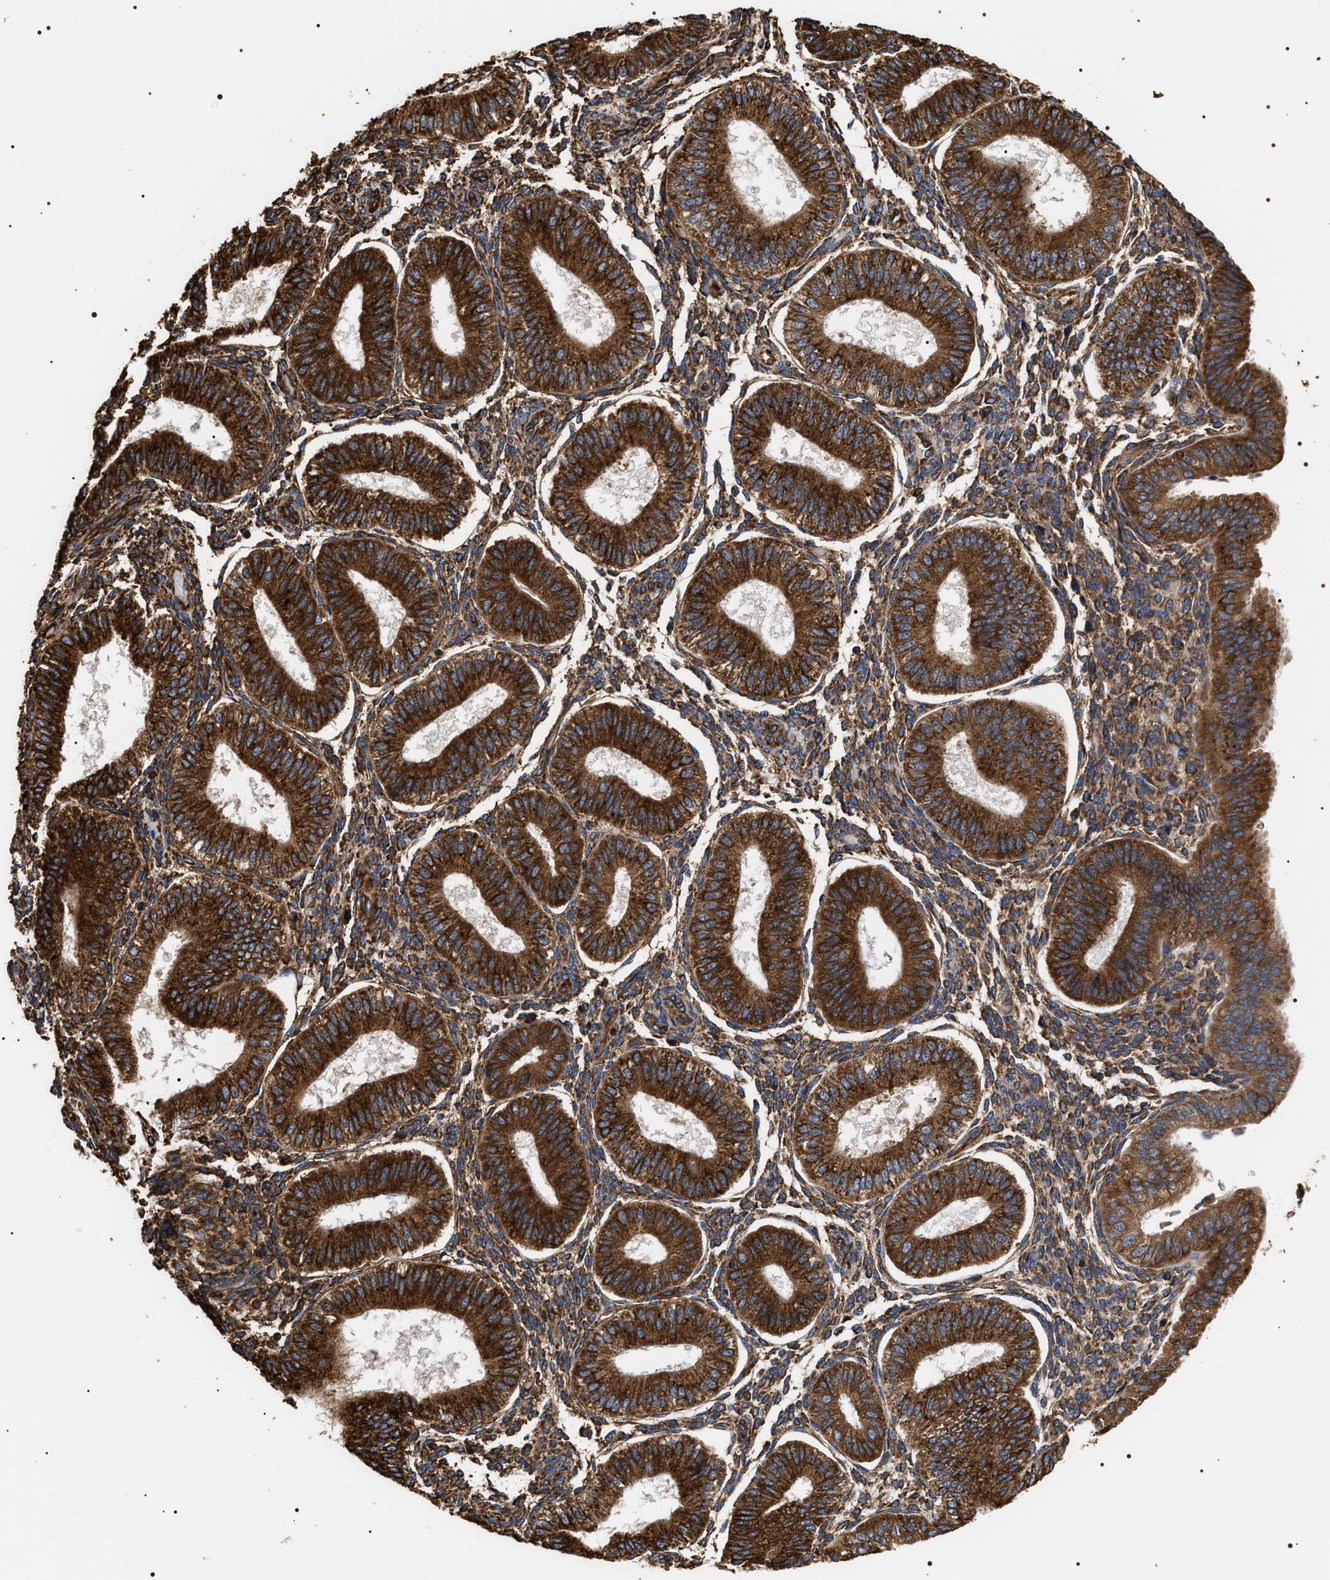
{"staining": {"intensity": "strong", "quantity": "25%-75%", "location": "cytoplasmic/membranous"}, "tissue": "endometrium", "cell_type": "Cells in endometrial stroma", "image_type": "normal", "snomed": [{"axis": "morphology", "description": "Normal tissue, NOS"}, {"axis": "topography", "description": "Endometrium"}], "caption": "Cells in endometrial stroma display high levels of strong cytoplasmic/membranous staining in approximately 25%-75% of cells in benign human endometrium. Nuclei are stained in blue.", "gene": "SERBP1", "patient": {"sex": "female", "age": 39}}